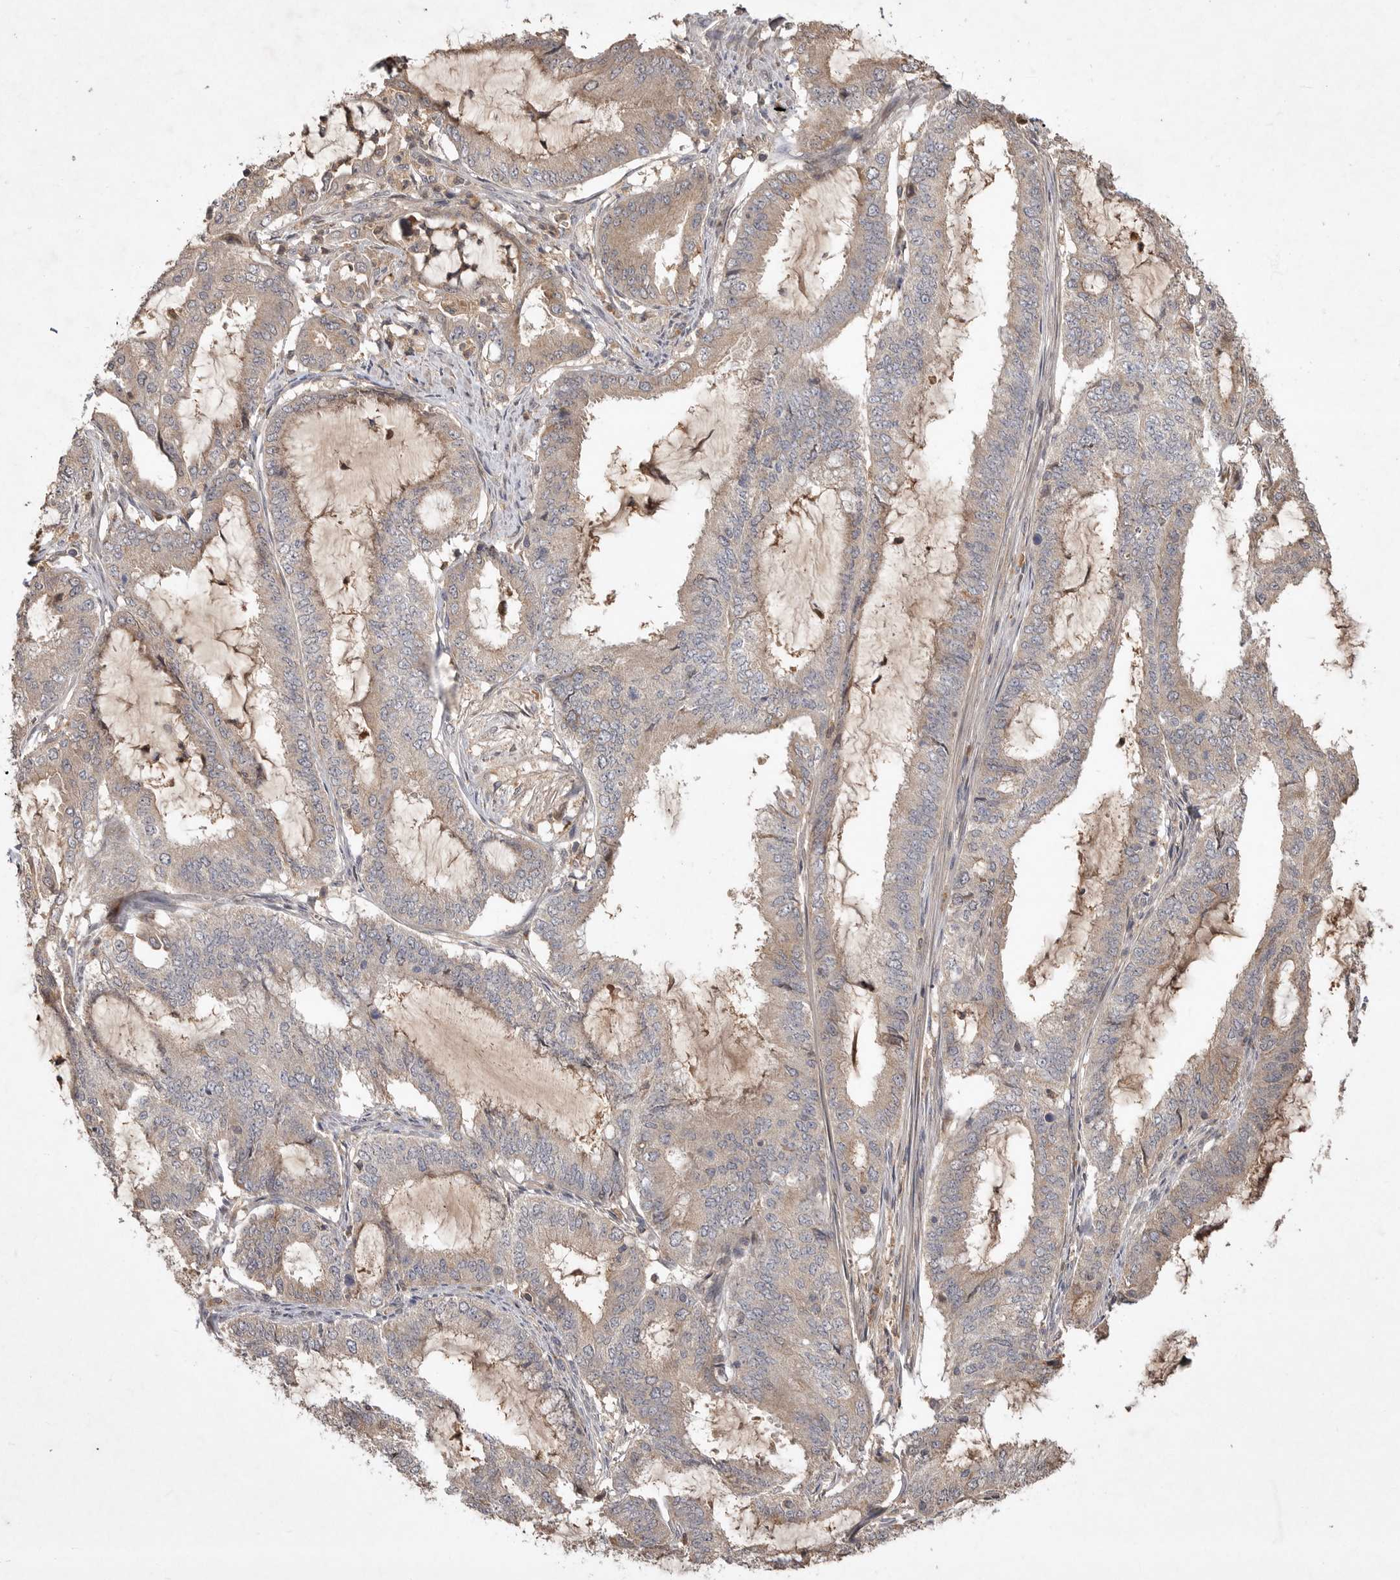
{"staining": {"intensity": "weak", "quantity": "<25%", "location": "cytoplasmic/membranous"}, "tissue": "endometrial cancer", "cell_type": "Tumor cells", "image_type": "cancer", "snomed": [{"axis": "morphology", "description": "Adenocarcinoma, NOS"}, {"axis": "topography", "description": "Endometrium"}], "caption": "Protein analysis of endometrial adenocarcinoma reveals no significant staining in tumor cells.", "gene": "VN1R4", "patient": {"sex": "female", "age": 51}}